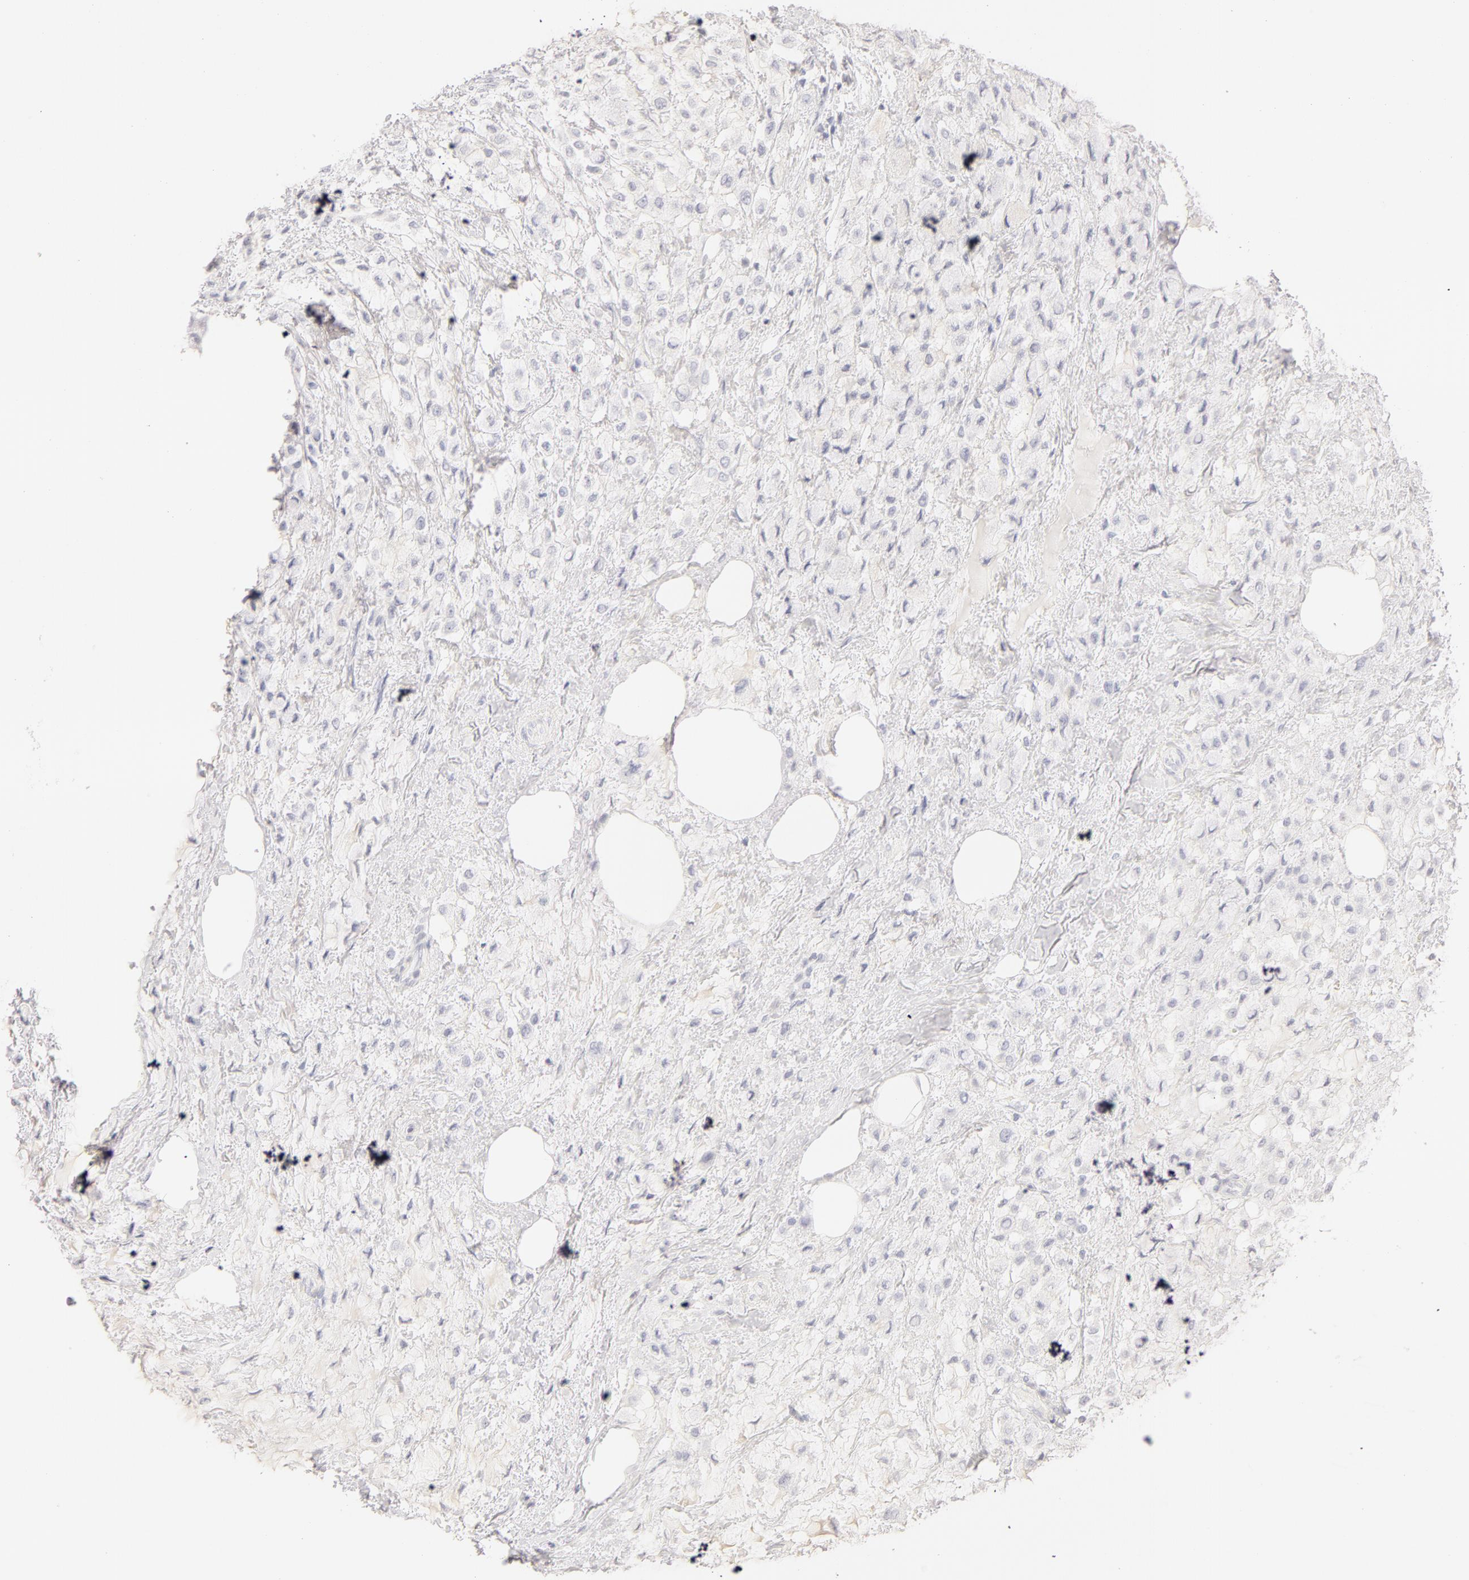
{"staining": {"intensity": "negative", "quantity": "none", "location": "none"}, "tissue": "breast cancer", "cell_type": "Tumor cells", "image_type": "cancer", "snomed": [{"axis": "morphology", "description": "Lobular carcinoma"}, {"axis": "topography", "description": "Breast"}], "caption": "DAB (3,3'-diaminobenzidine) immunohistochemical staining of breast lobular carcinoma exhibits no significant expression in tumor cells. The staining is performed using DAB (3,3'-diaminobenzidine) brown chromogen with nuclei counter-stained in using hematoxylin.", "gene": "LGALS7B", "patient": {"sex": "female", "age": 85}}